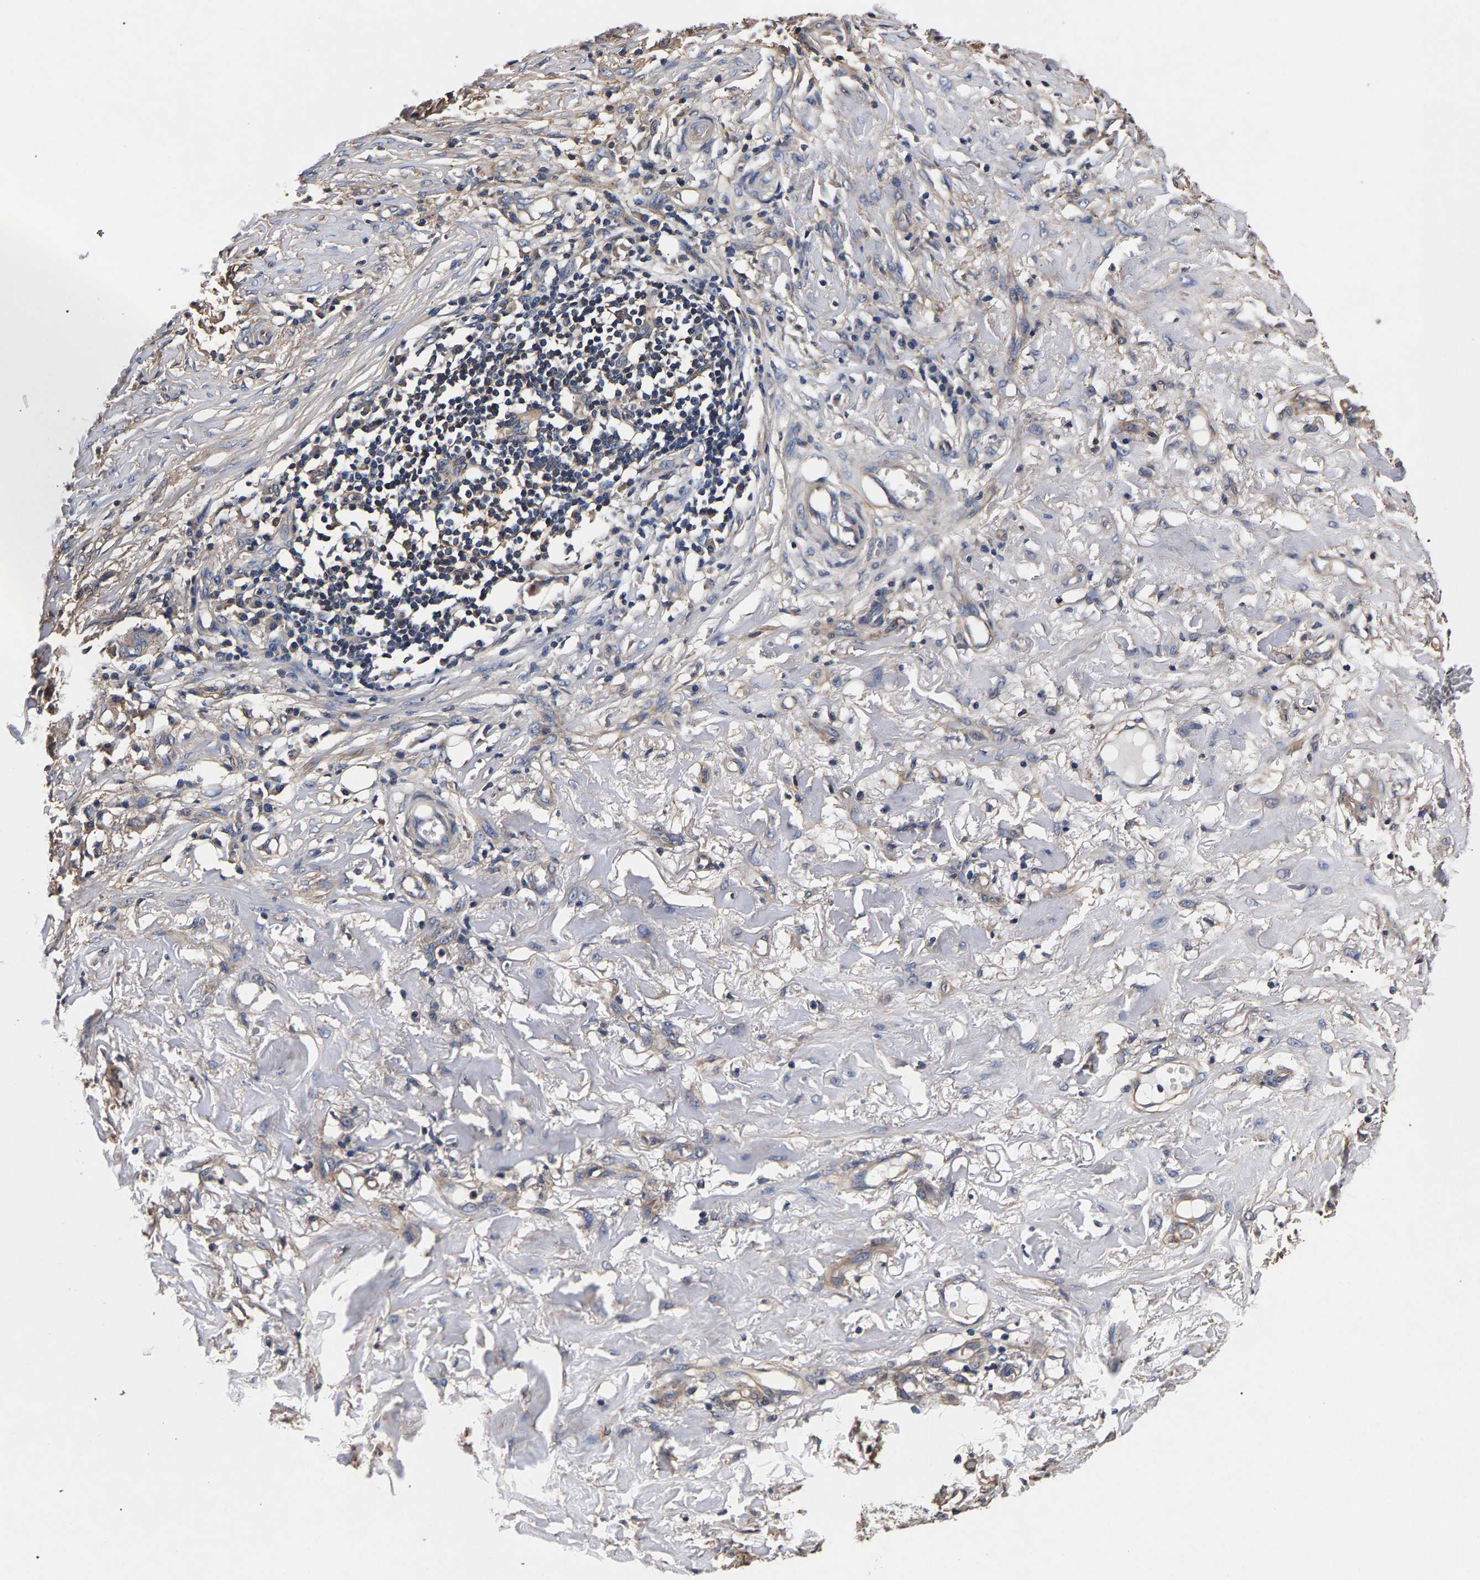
{"staining": {"intensity": "weak", "quantity": "<25%", "location": "cytoplasmic/membranous"}, "tissue": "skin cancer", "cell_type": "Tumor cells", "image_type": "cancer", "snomed": [{"axis": "morphology", "description": "Basal cell carcinoma"}, {"axis": "topography", "description": "Skin"}], "caption": "Immunohistochemistry (IHC) photomicrograph of neoplastic tissue: skin cancer stained with DAB reveals no significant protein positivity in tumor cells.", "gene": "MARCHF7", "patient": {"sex": "male", "age": 85}}